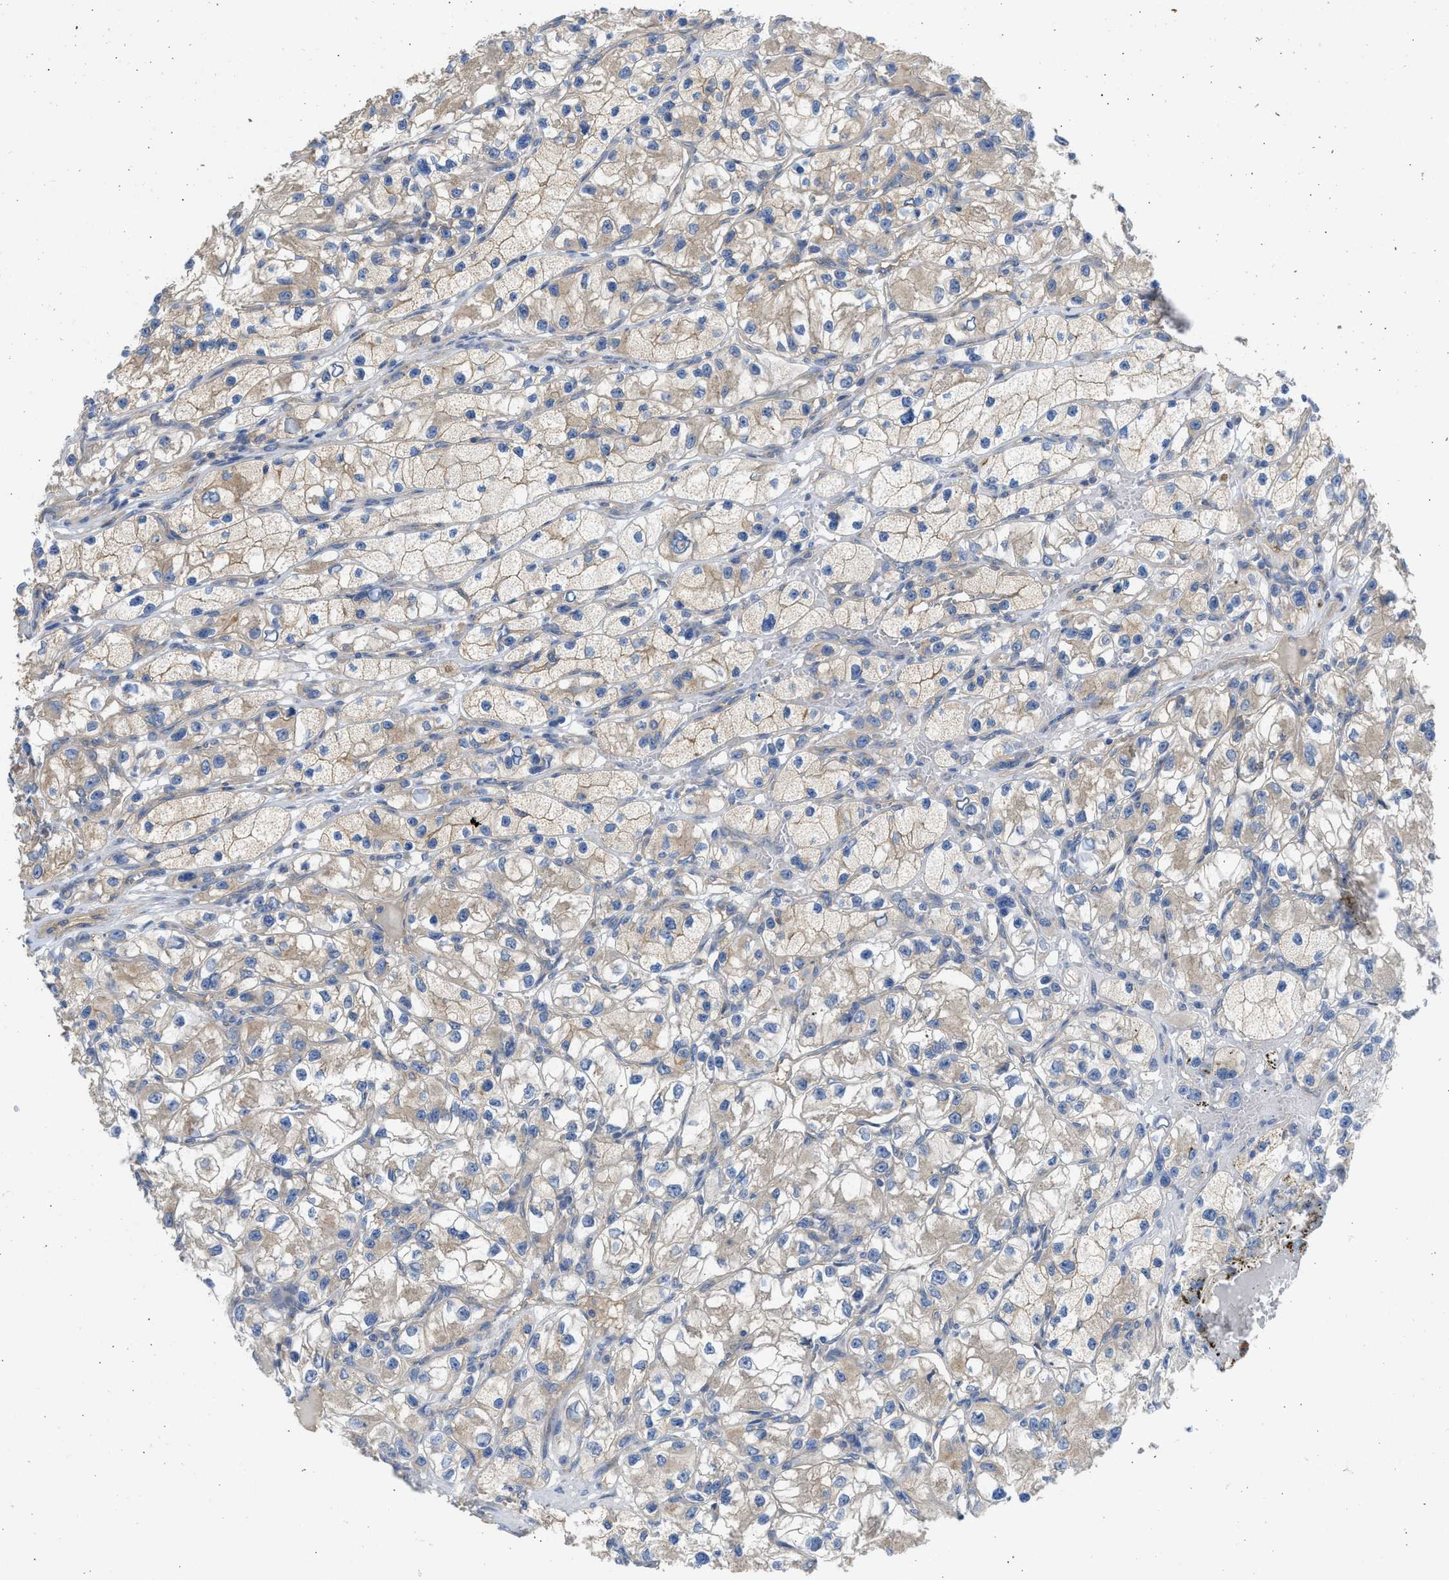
{"staining": {"intensity": "weak", "quantity": ">75%", "location": "cytoplasmic/membranous"}, "tissue": "renal cancer", "cell_type": "Tumor cells", "image_type": "cancer", "snomed": [{"axis": "morphology", "description": "Adenocarcinoma, NOS"}, {"axis": "topography", "description": "Kidney"}], "caption": "Tumor cells exhibit low levels of weak cytoplasmic/membranous expression in approximately >75% of cells in renal cancer (adenocarcinoma).", "gene": "CSRNP2", "patient": {"sex": "female", "age": 57}}